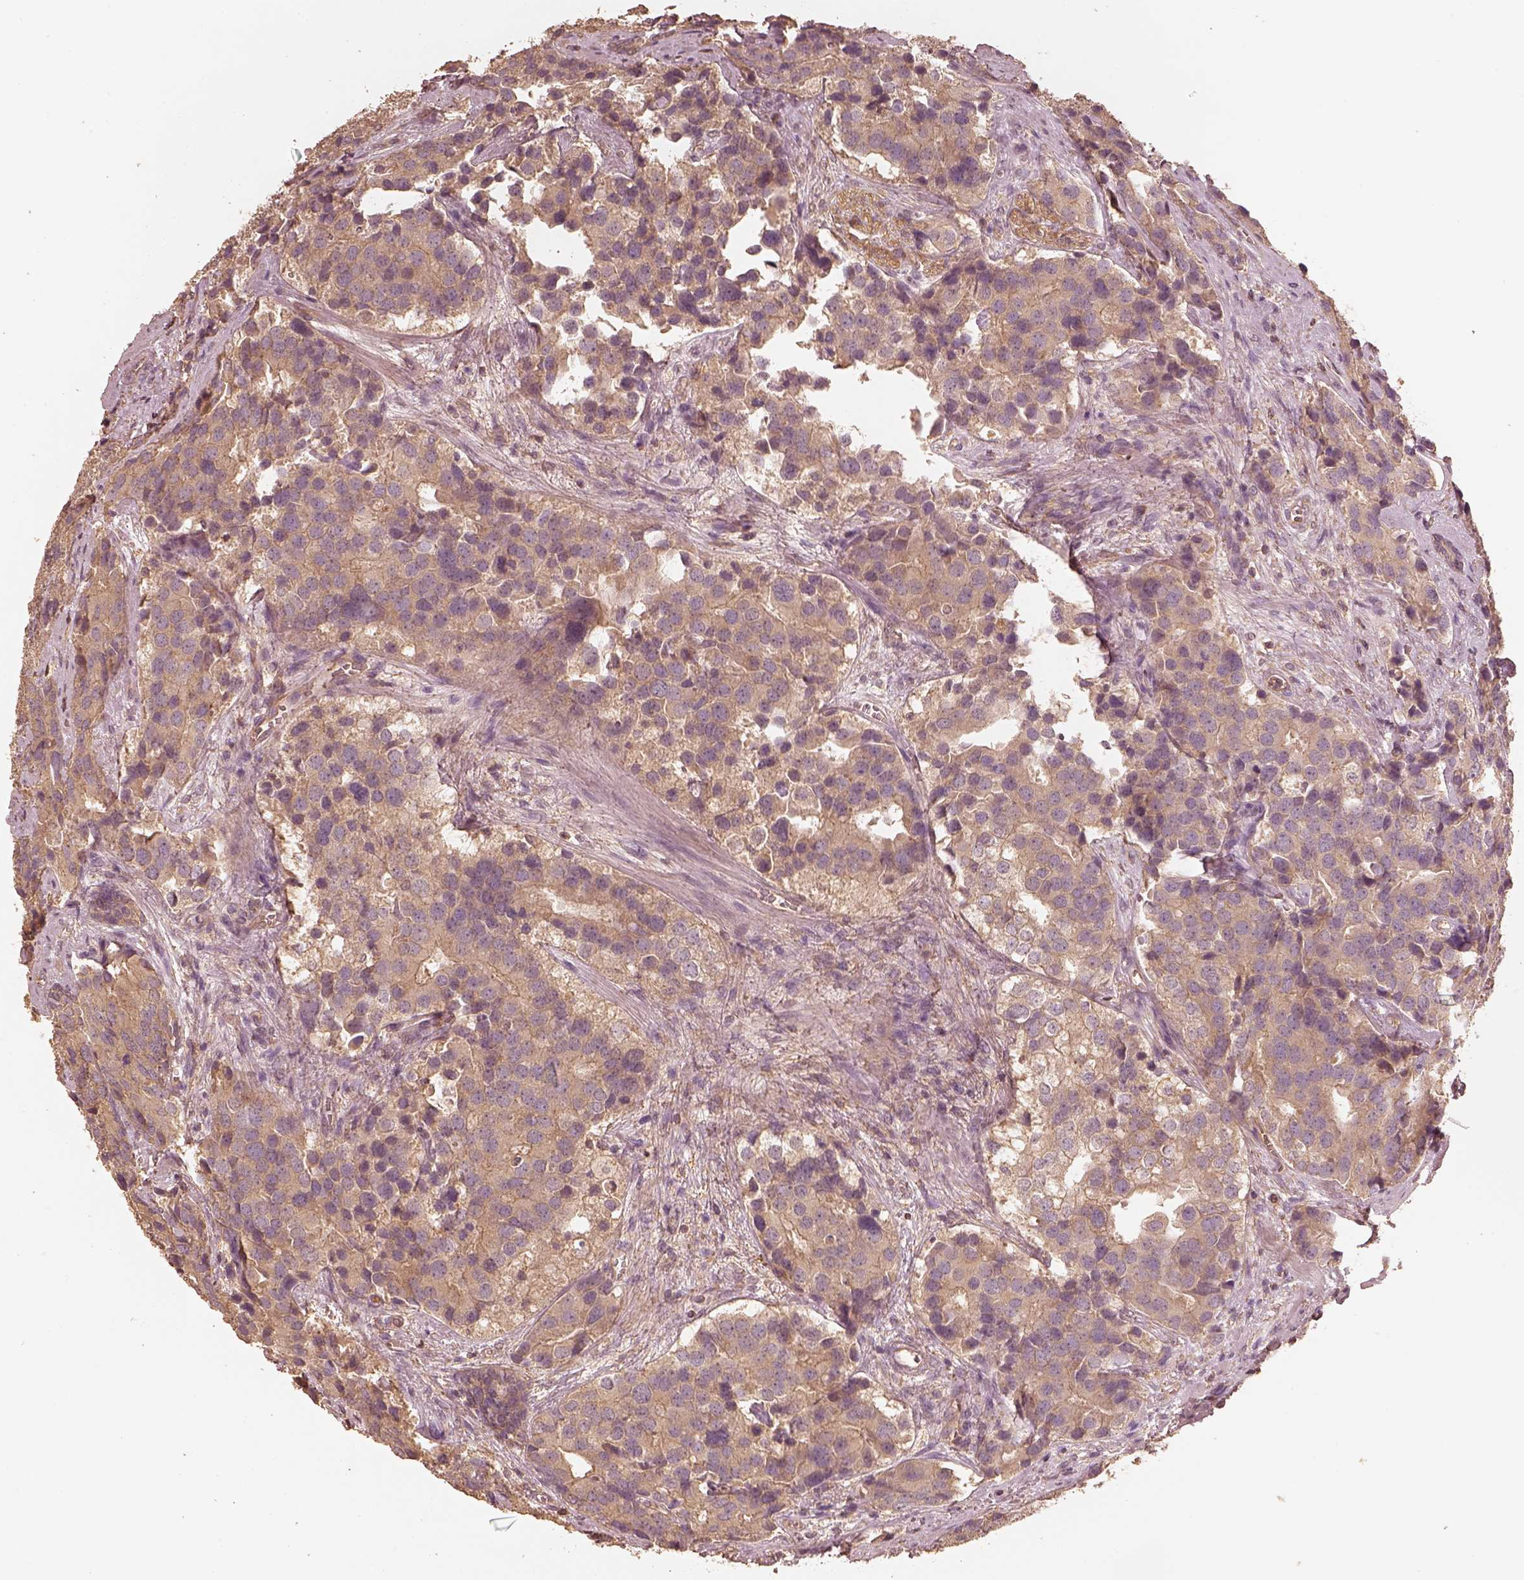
{"staining": {"intensity": "moderate", "quantity": "25%-75%", "location": "cytoplasmic/membranous"}, "tissue": "prostate cancer", "cell_type": "Tumor cells", "image_type": "cancer", "snomed": [{"axis": "morphology", "description": "Adenocarcinoma, NOS"}, {"axis": "topography", "description": "Prostate and seminal vesicle, NOS"}], "caption": "This is a histology image of IHC staining of prostate adenocarcinoma, which shows moderate expression in the cytoplasmic/membranous of tumor cells.", "gene": "WDR7", "patient": {"sex": "male", "age": 63}}